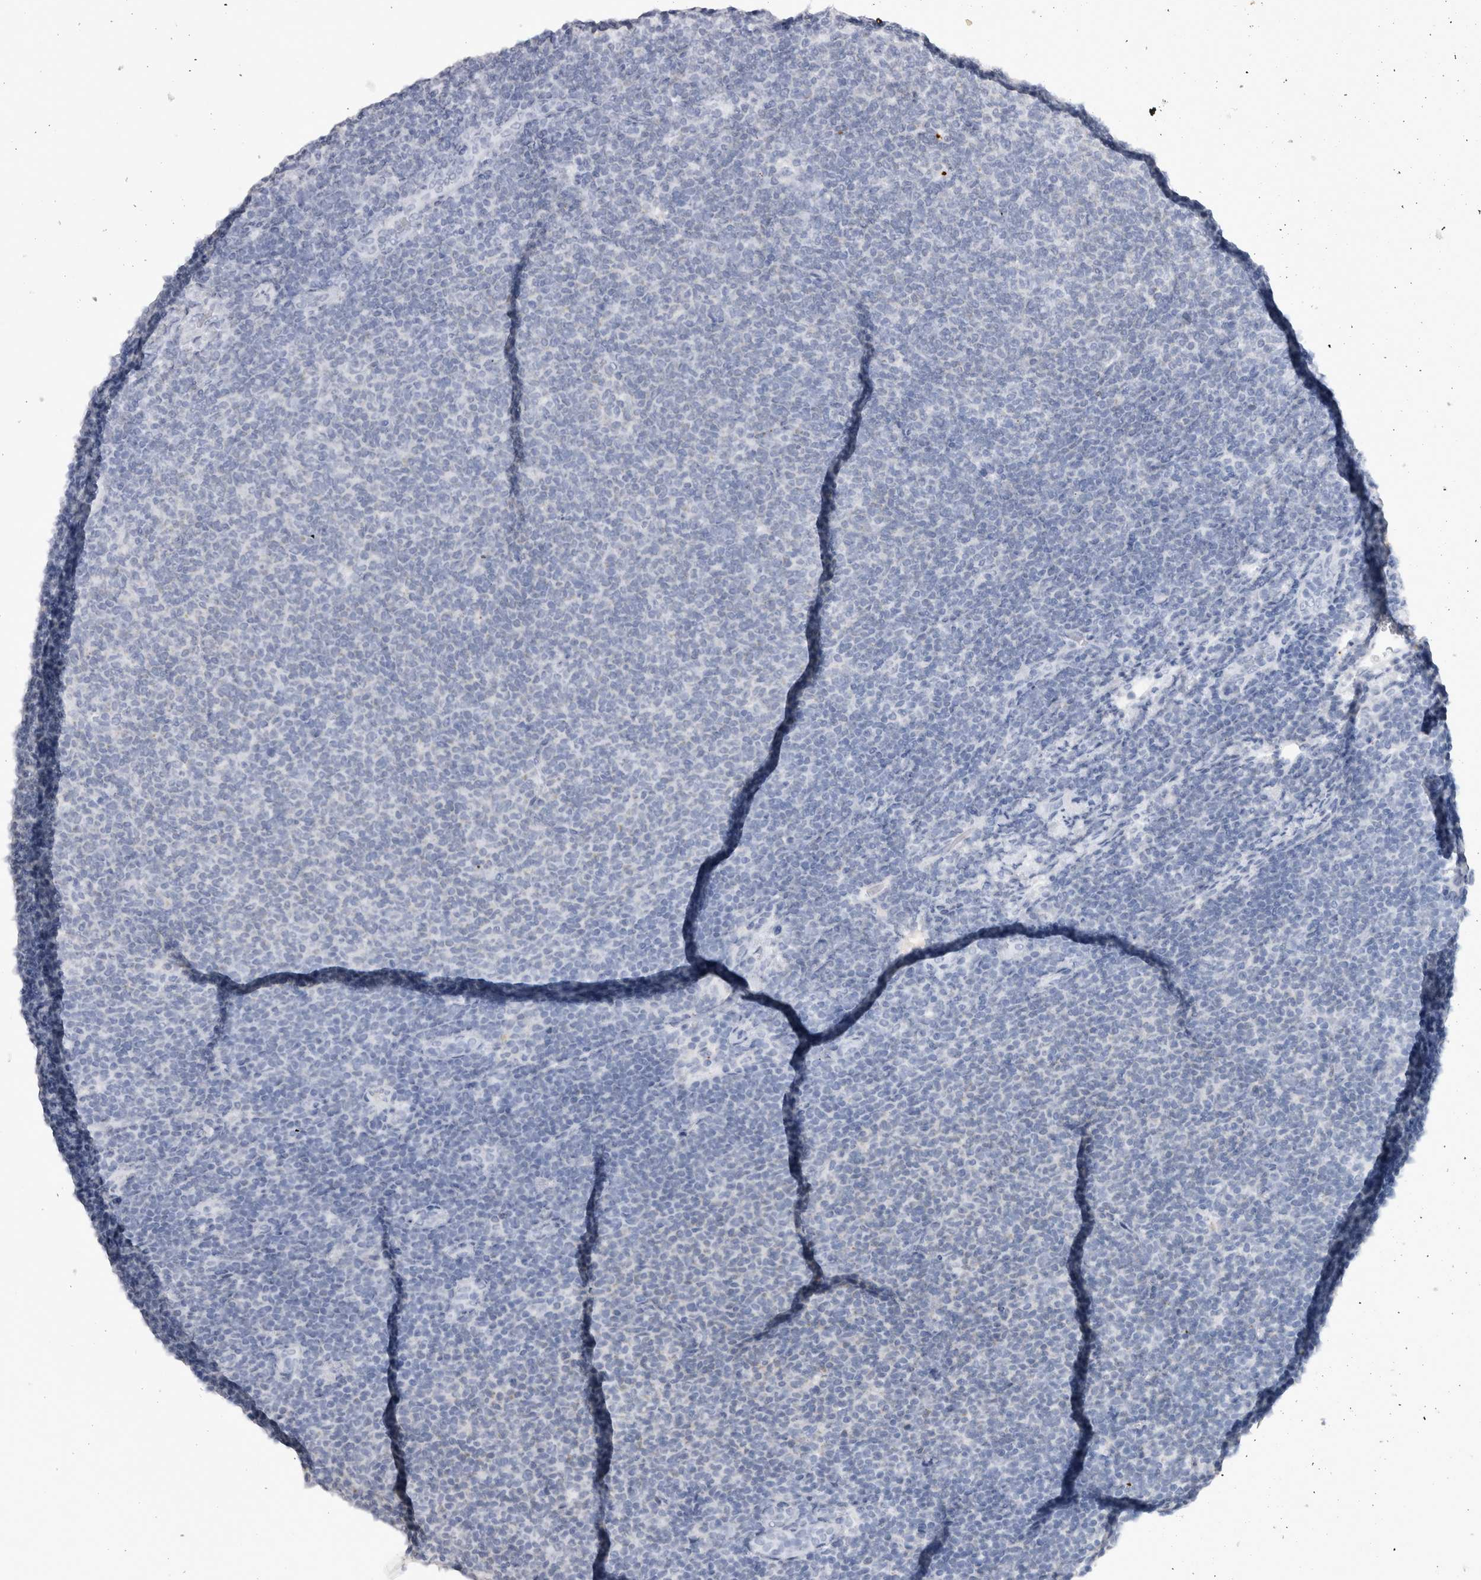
{"staining": {"intensity": "negative", "quantity": "none", "location": "none"}, "tissue": "lymphoma", "cell_type": "Tumor cells", "image_type": "cancer", "snomed": [{"axis": "morphology", "description": "Malignant lymphoma, non-Hodgkin's type, Low grade"}, {"axis": "topography", "description": "Lymph node"}], "caption": "An IHC image of lymphoma is shown. There is no staining in tumor cells of lymphoma.", "gene": "ADAM2", "patient": {"sex": "male", "age": 66}}